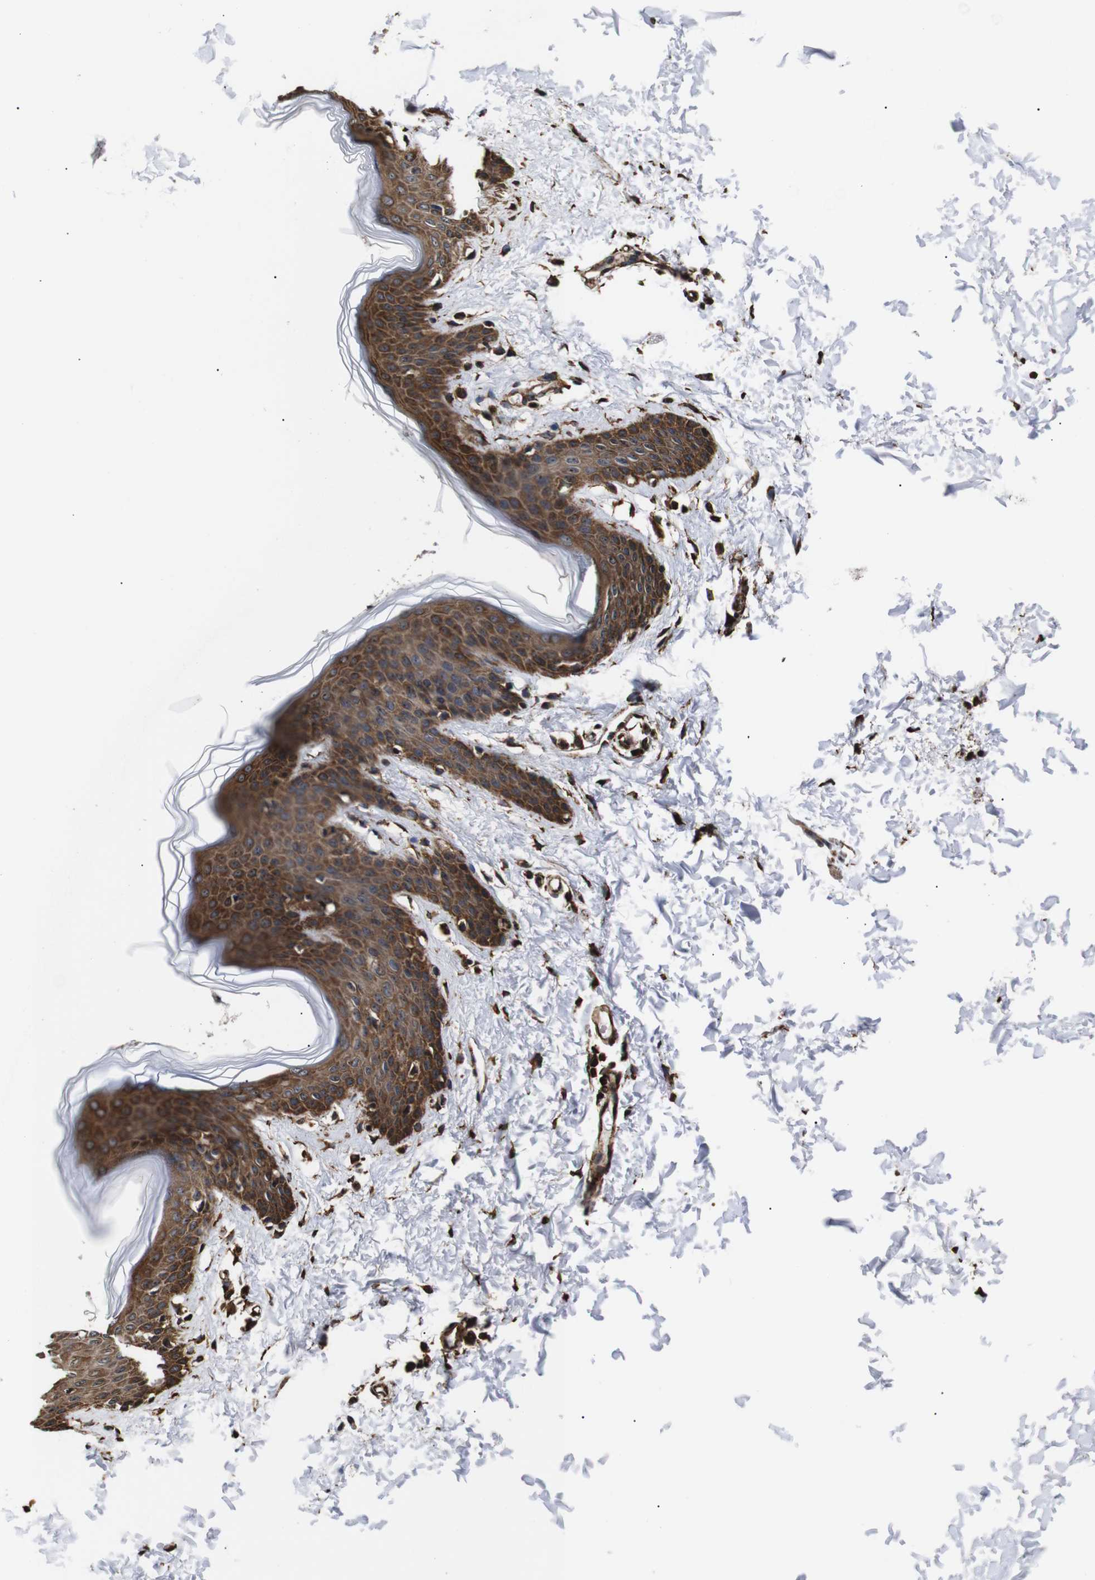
{"staining": {"intensity": "moderate", "quantity": ">75%", "location": "cytoplasmic/membranous"}, "tissue": "skin", "cell_type": "Fibroblasts", "image_type": "normal", "snomed": [{"axis": "morphology", "description": "Normal tissue, NOS"}, {"axis": "topography", "description": "Skin"}], "caption": "Moderate cytoplasmic/membranous staining for a protein is present in about >75% of fibroblasts of benign skin using IHC.", "gene": "HHIP", "patient": {"sex": "female", "age": 17}}